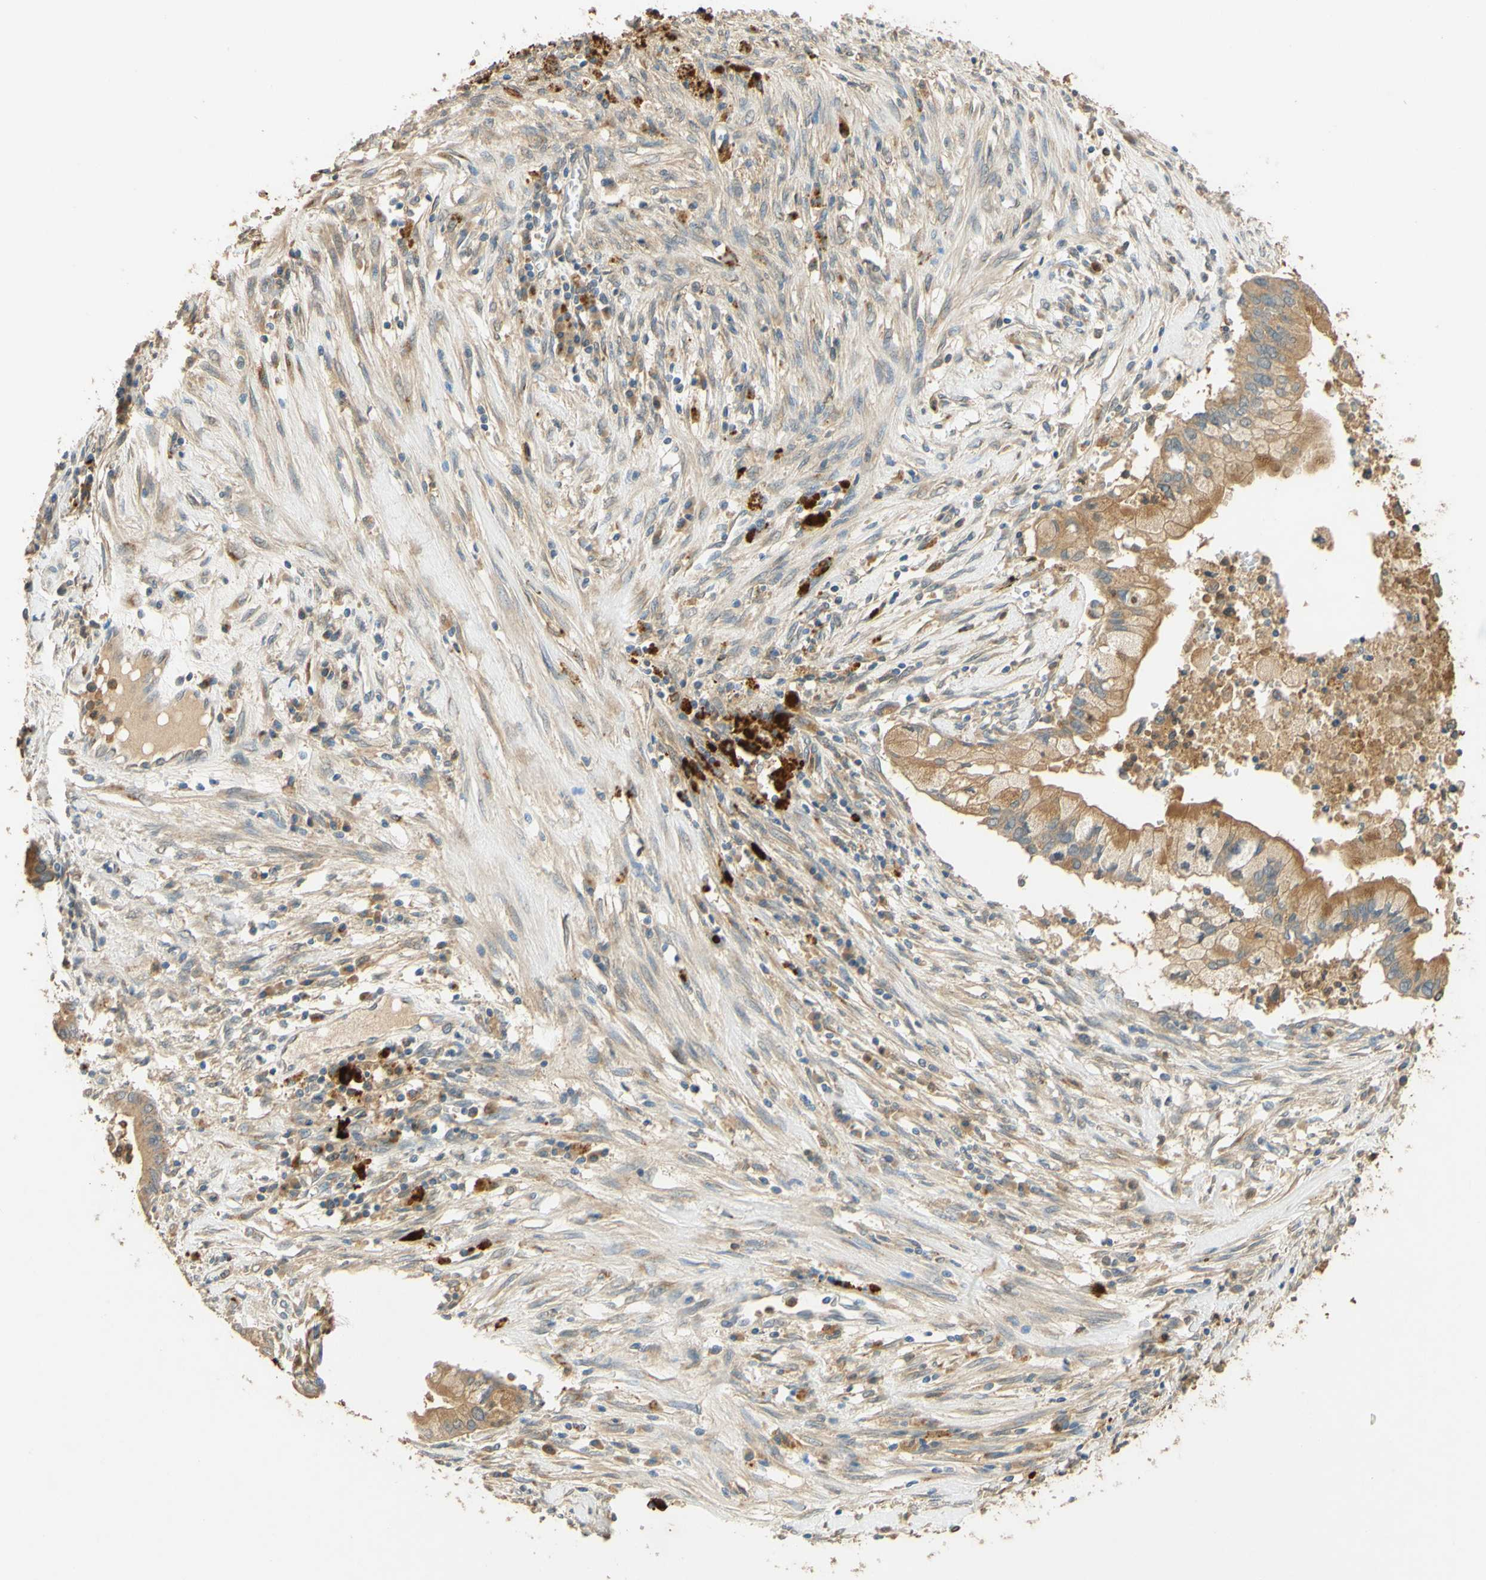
{"staining": {"intensity": "moderate", "quantity": ">75%", "location": "cytoplasmic/membranous"}, "tissue": "cervical cancer", "cell_type": "Tumor cells", "image_type": "cancer", "snomed": [{"axis": "morphology", "description": "Adenocarcinoma, NOS"}, {"axis": "topography", "description": "Cervix"}], "caption": "Protein staining of cervical cancer (adenocarcinoma) tissue reveals moderate cytoplasmic/membranous staining in approximately >75% of tumor cells. The protein of interest is stained brown, and the nuclei are stained in blue (DAB IHC with brightfield microscopy, high magnification).", "gene": "ENTREP2", "patient": {"sex": "female", "age": 44}}